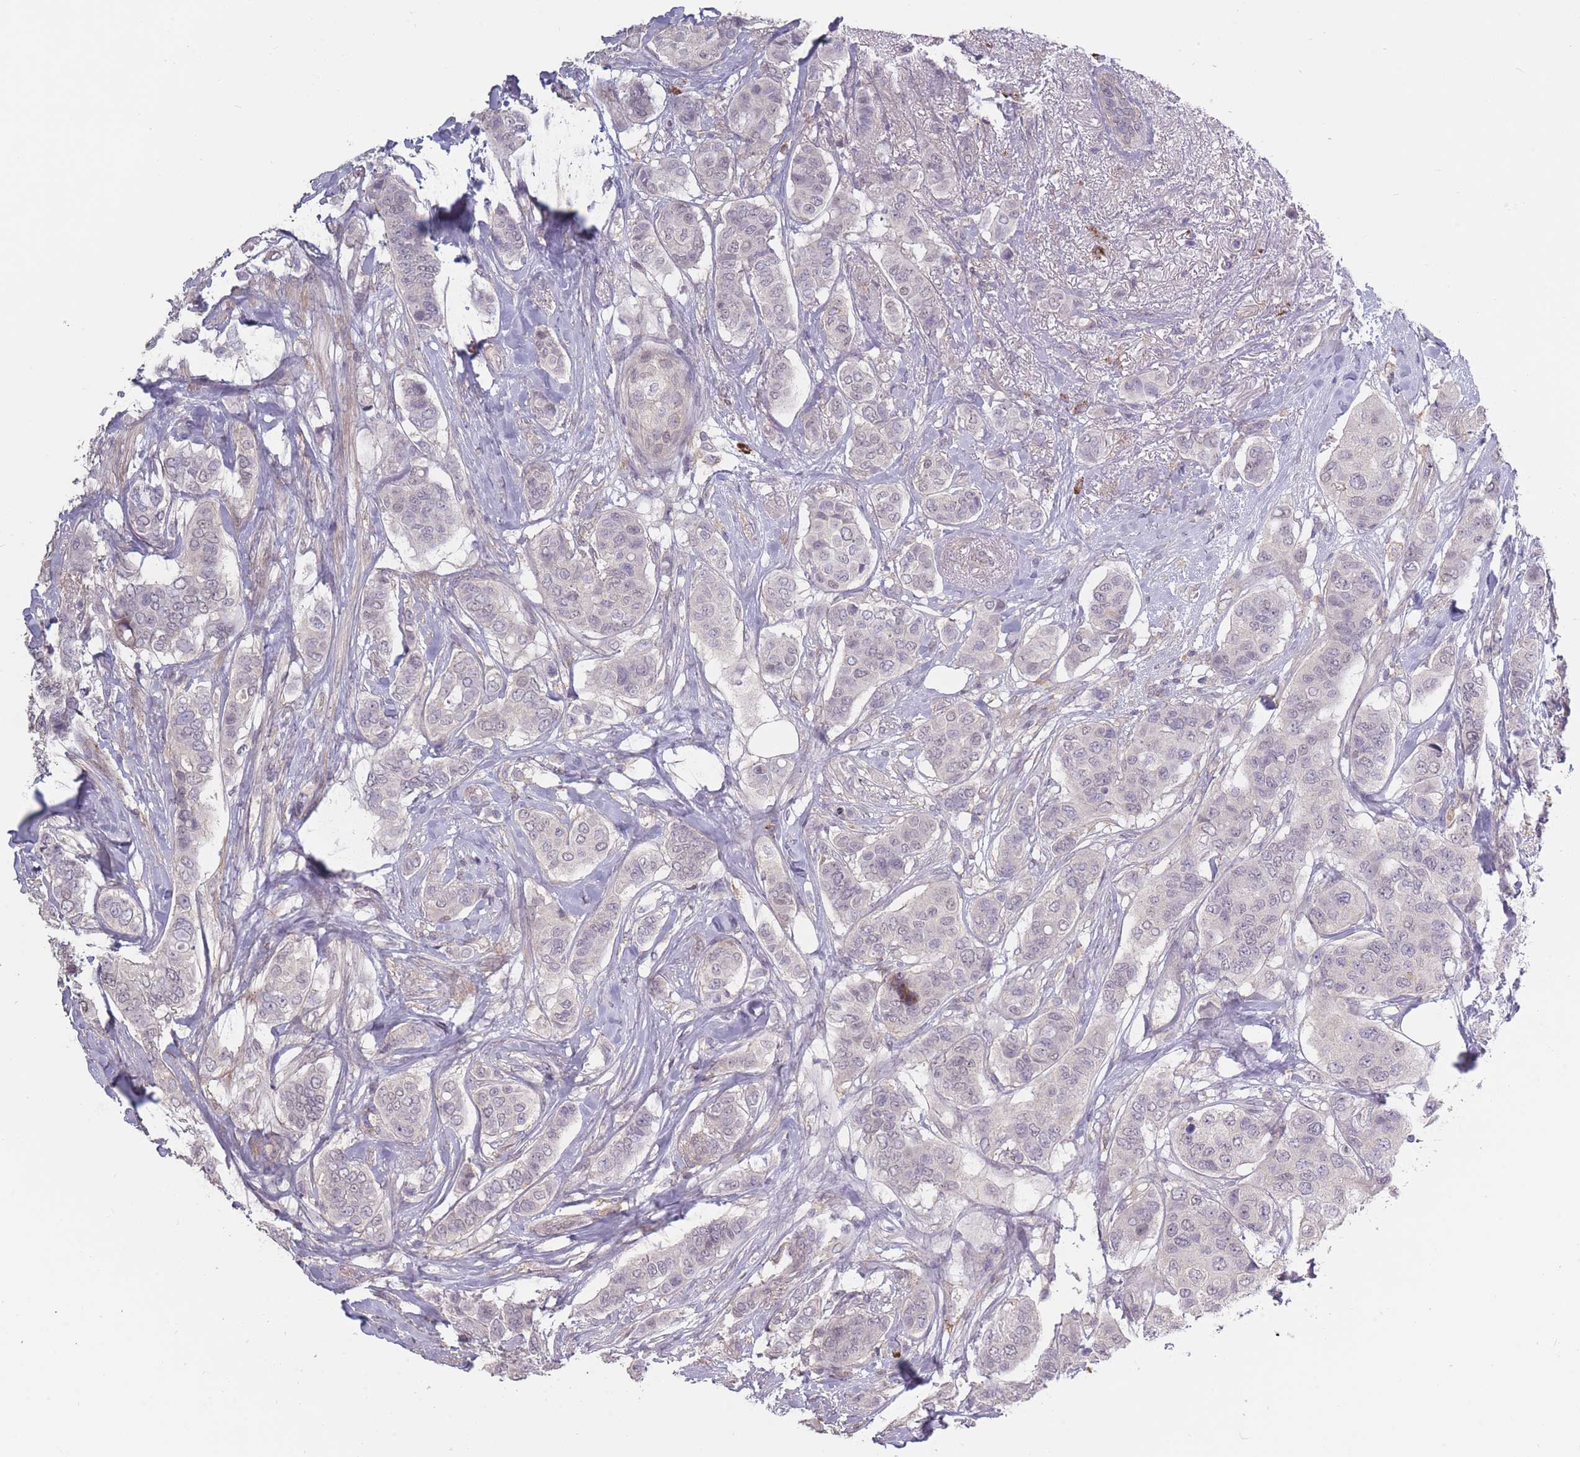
{"staining": {"intensity": "negative", "quantity": "none", "location": "none"}, "tissue": "breast cancer", "cell_type": "Tumor cells", "image_type": "cancer", "snomed": [{"axis": "morphology", "description": "Lobular carcinoma"}, {"axis": "topography", "description": "Breast"}], "caption": "Protein analysis of breast cancer (lobular carcinoma) shows no significant staining in tumor cells. (Stains: DAB (3,3'-diaminobenzidine) immunohistochemistry (IHC) with hematoxylin counter stain, Microscopy: brightfield microscopy at high magnification).", "gene": "TET3", "patient": {"sex": "female", "age": 51}}